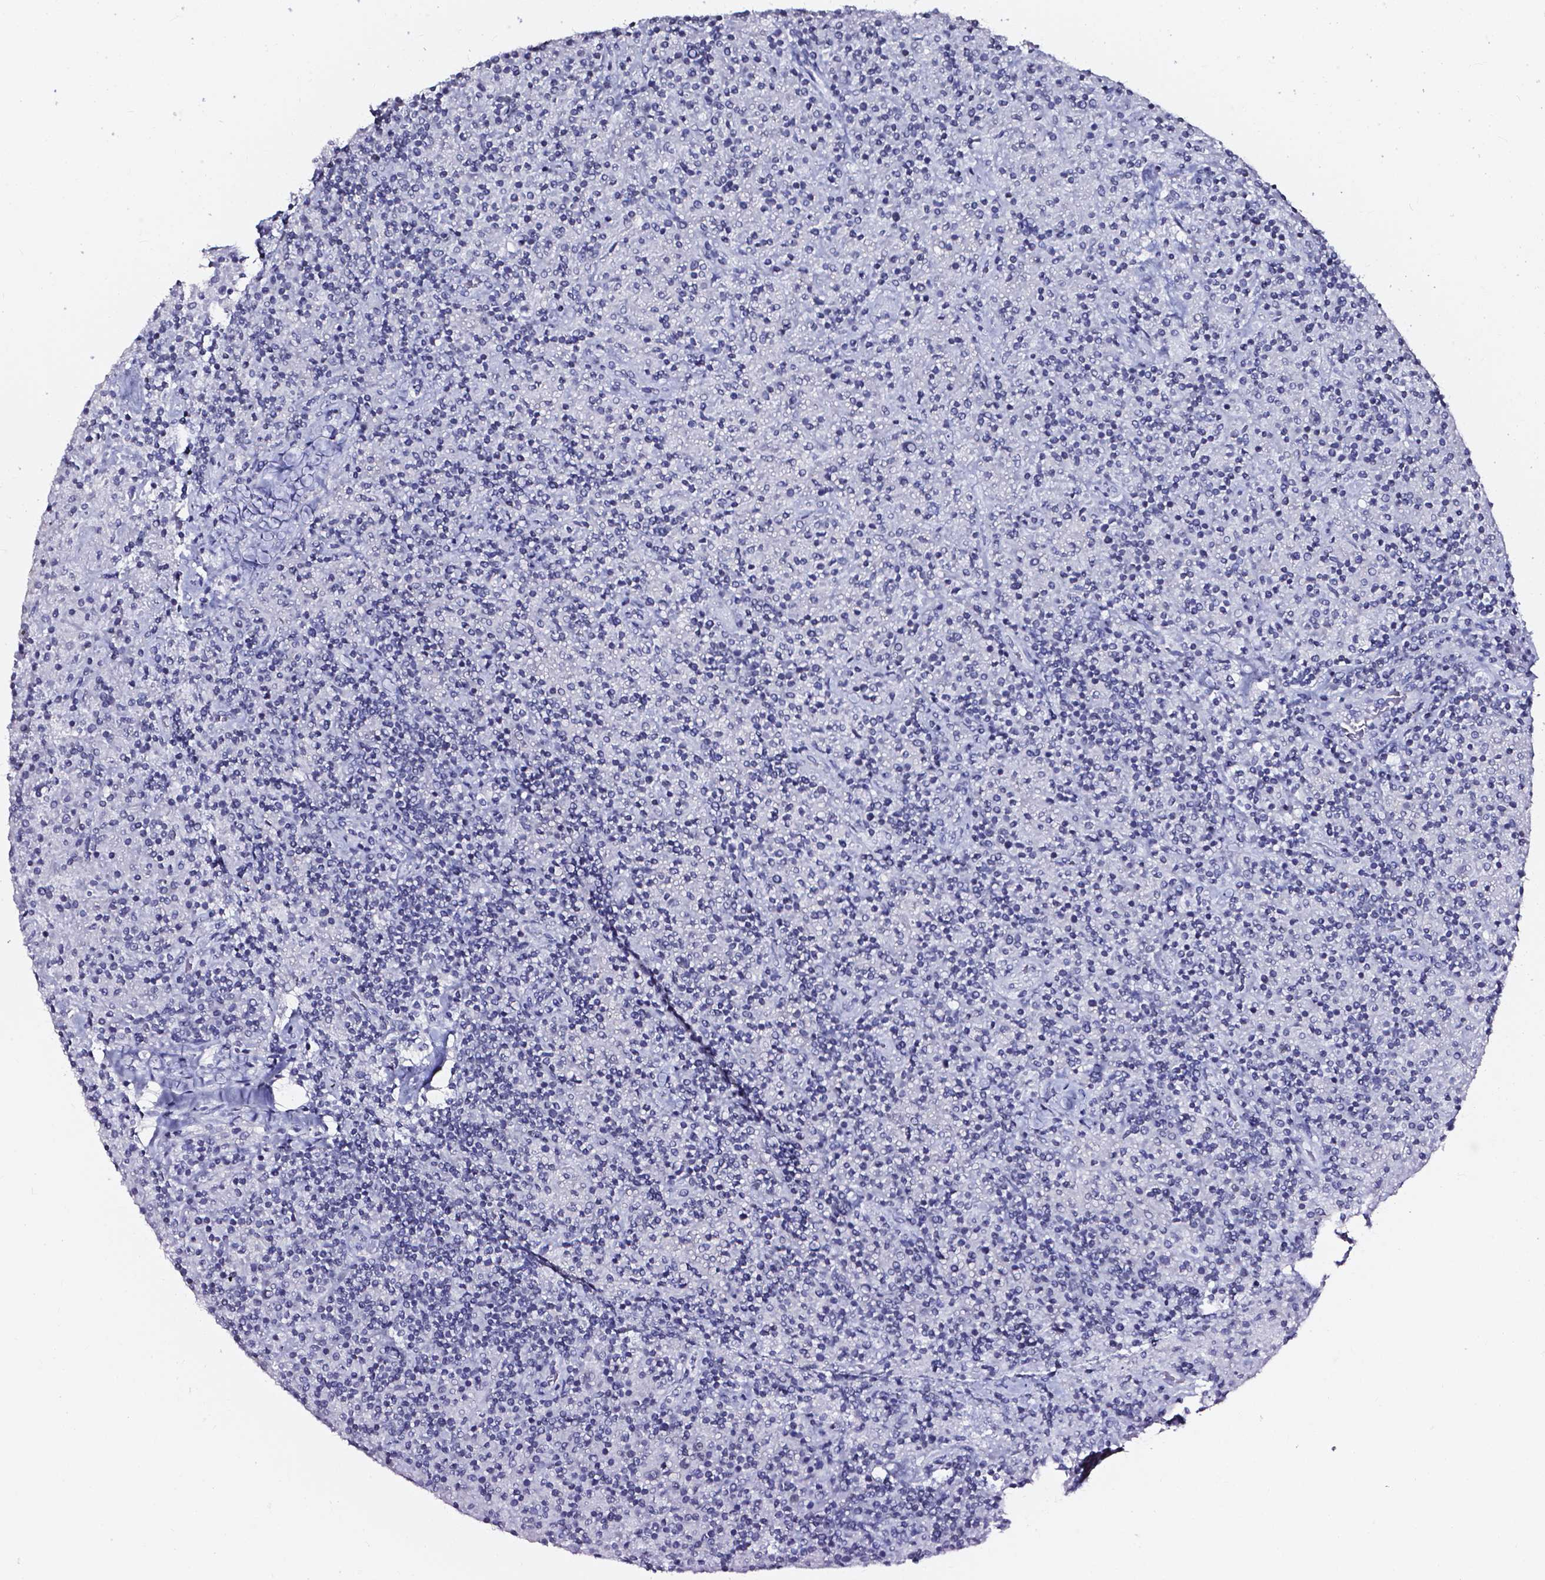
{"staining": {"intensity": "negative", "quantity": "none", "location": "none"}, "tissue": "lymphoma", "cell_type": "Tumor cells", "image_type": "cancer", "snomed": [{"axis": "morphology", "description": "Hodgkin's disease, NOS"}, {"axis": "topography", "description": "Lymph node"}], "caption": "This micrograph is of lymphoma stained with immunohistochemistry (IHC) to label a protein in brown with the nuclei are counter-stained blue. There is no staining in tumor cells.", "gene": "AKR1B10", "patient": {"sex": "male", "age": 70}}